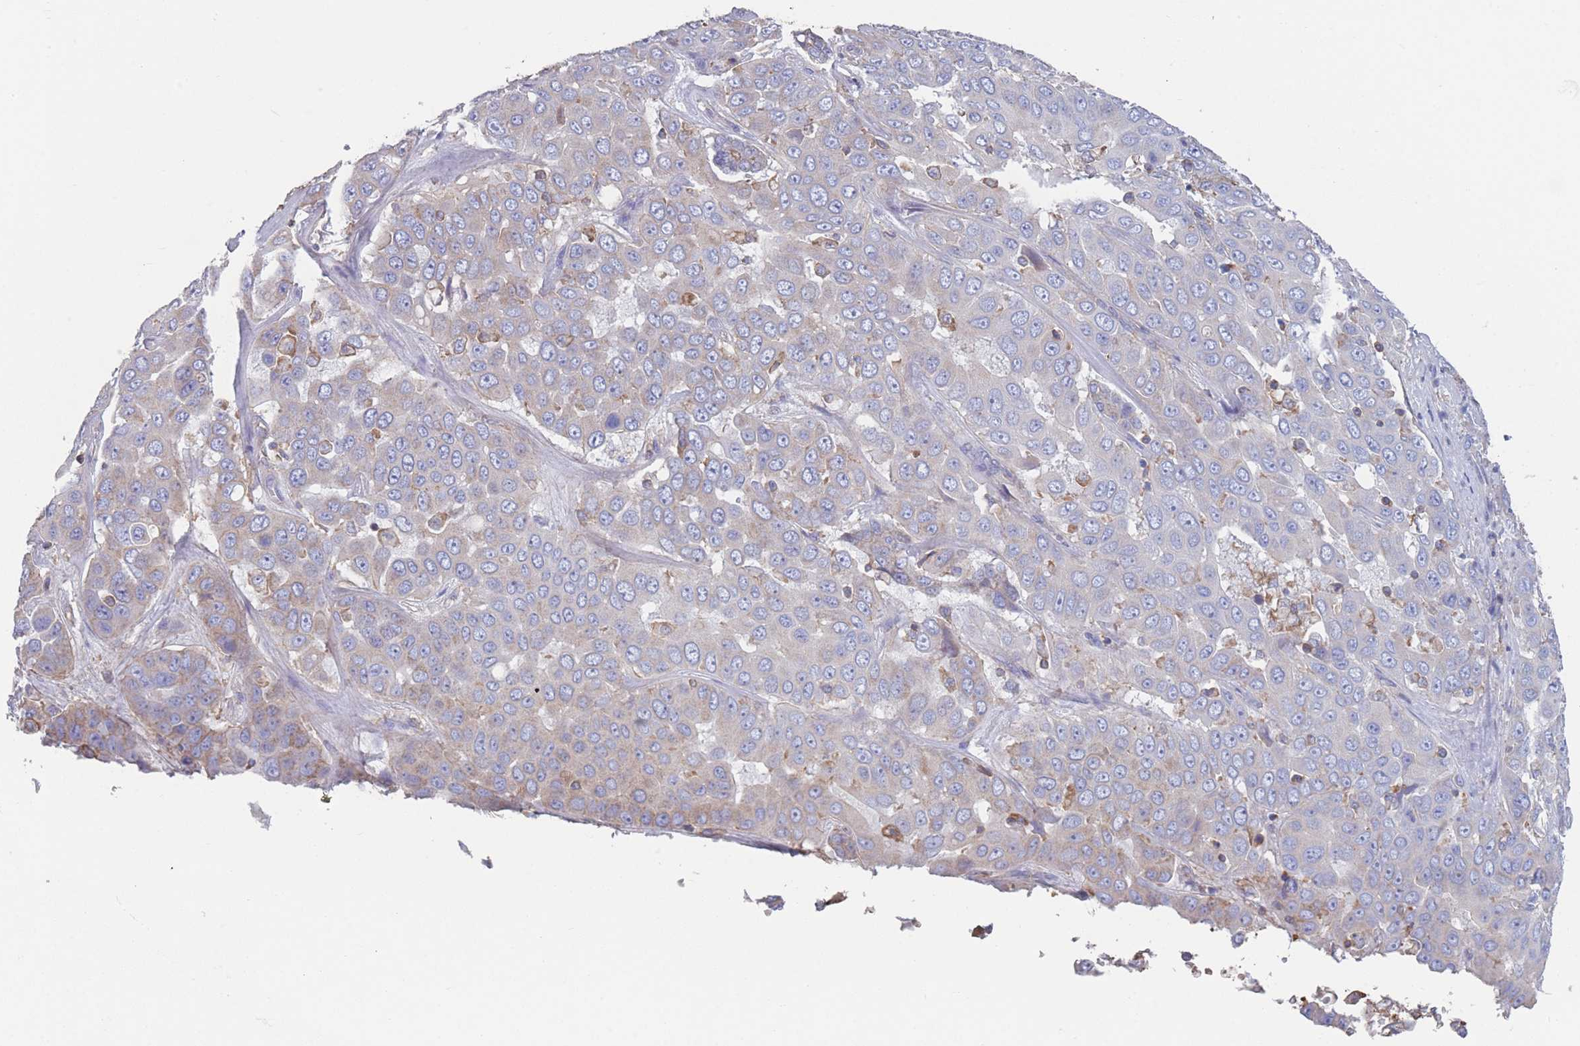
{"staining": {"intensity": "negative", "quantity": "none", "location": "none"}, "tissue": "liver cancer", "cell_type": "Tumor cells", "image_type": "cancer", "snomed": [{"axis": "morphology", "description": "Cholangiocarcinoma"}, {"axis": "topography", "description": "Liver"}], "caption": "The IHC photomicrograph has no significant staining in tumor cells of liver cancer tissue.", "gene": "ADH1A", "patient": {"sex": "female", "age": 52}}